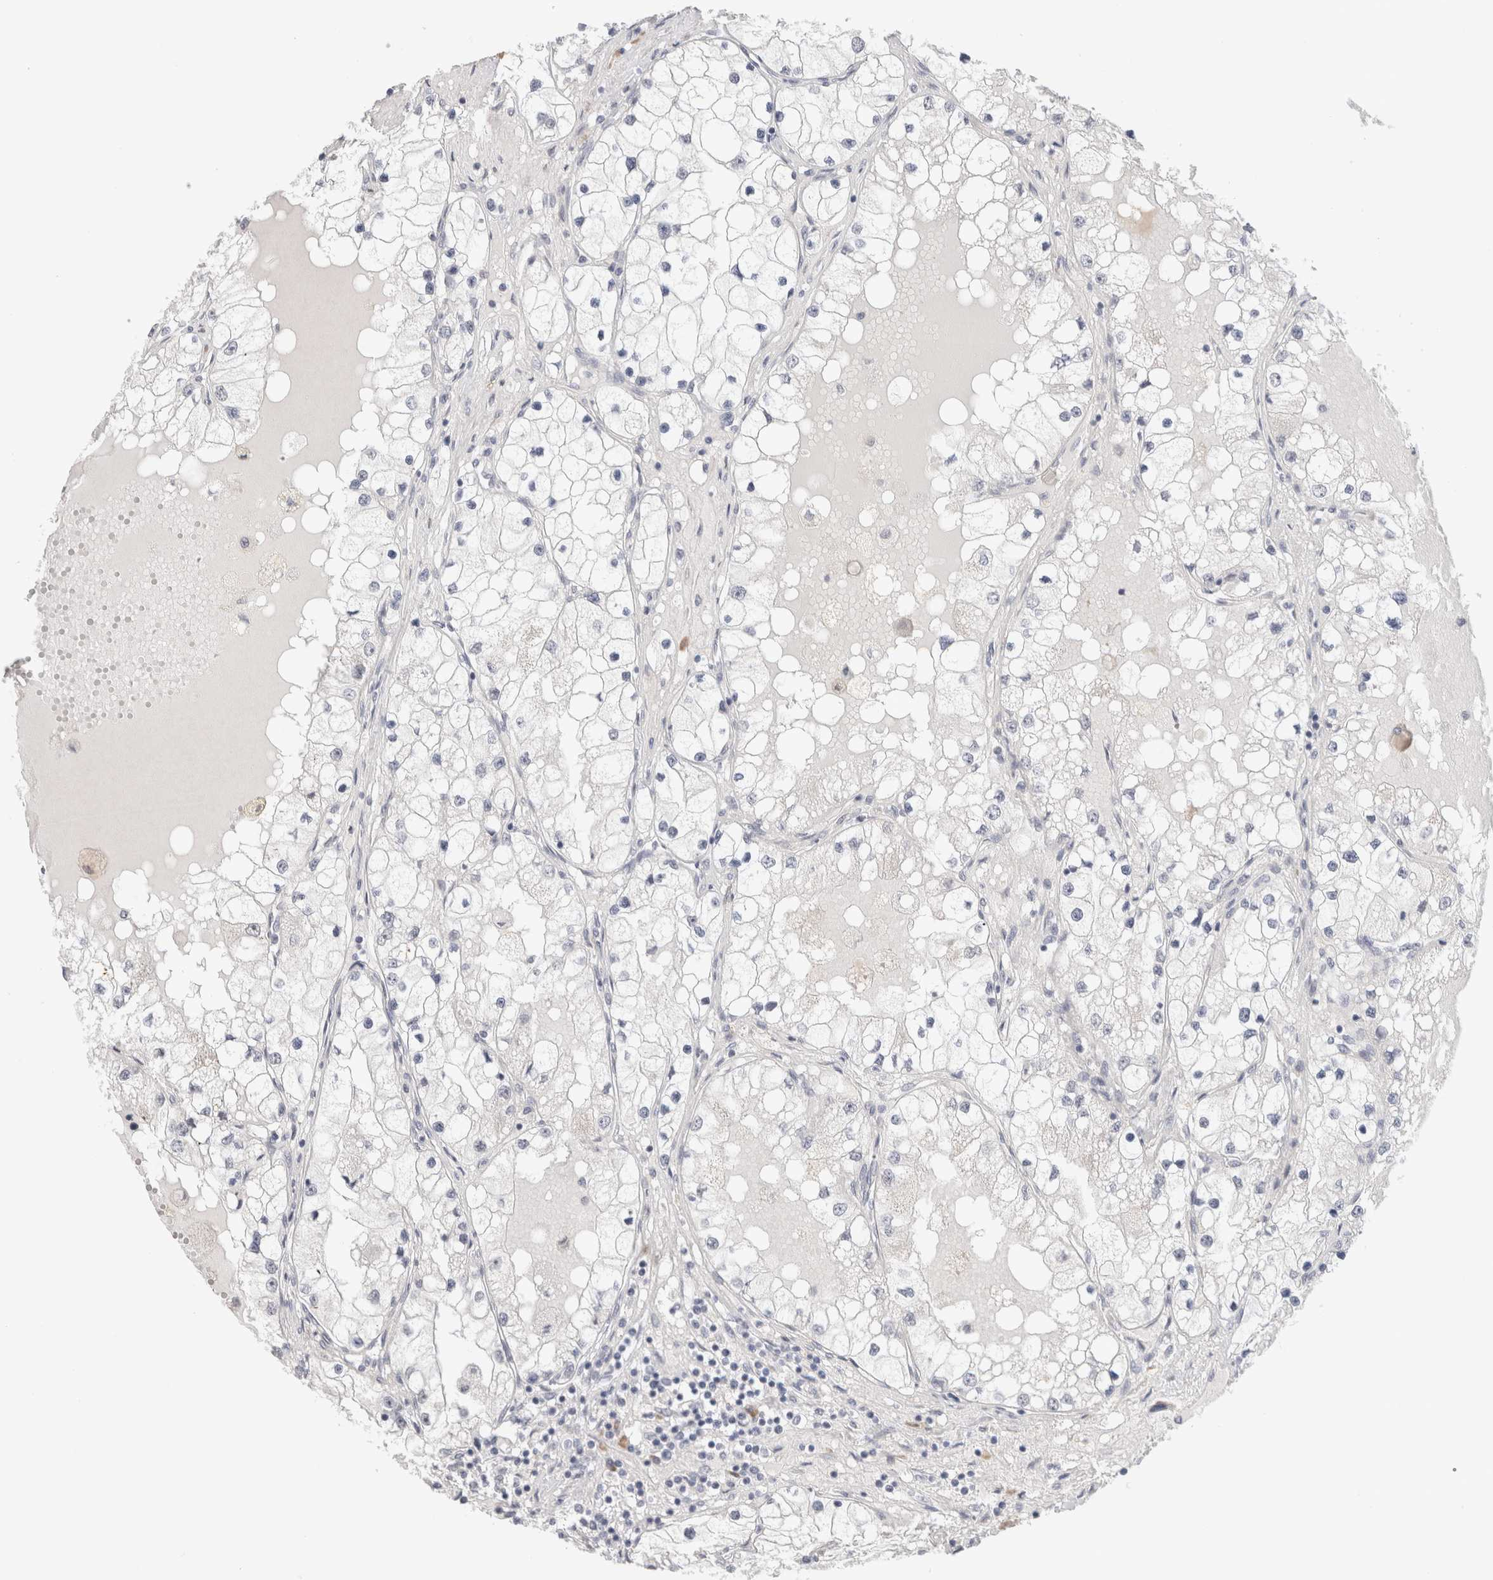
{"staining": {"intensity": "negative", "quantity": "none", "location": "none"}, "tissue": "renal cancer", "cell_type": "Tumor cells", "image_type": "cancer", "snomed": [{"axis": "morphology", "description": "Adenocarcinoma, NOS"}, {"axis": "topography", "description": "Kidney"}], "caption": "DAB immunohistochemical staining of human renal cancer (adenocarcinoma) shows no significant positivity in tumor cells. The staining was performed using DAB (3,3'-diaminobenzidine) to visualize the protein expression in brown, while the nuclei were stained in blue with hematoxylin (Magnification: 20x).", "gene": "HDLBP", "patient": {"sex": "male", "age": 68}}